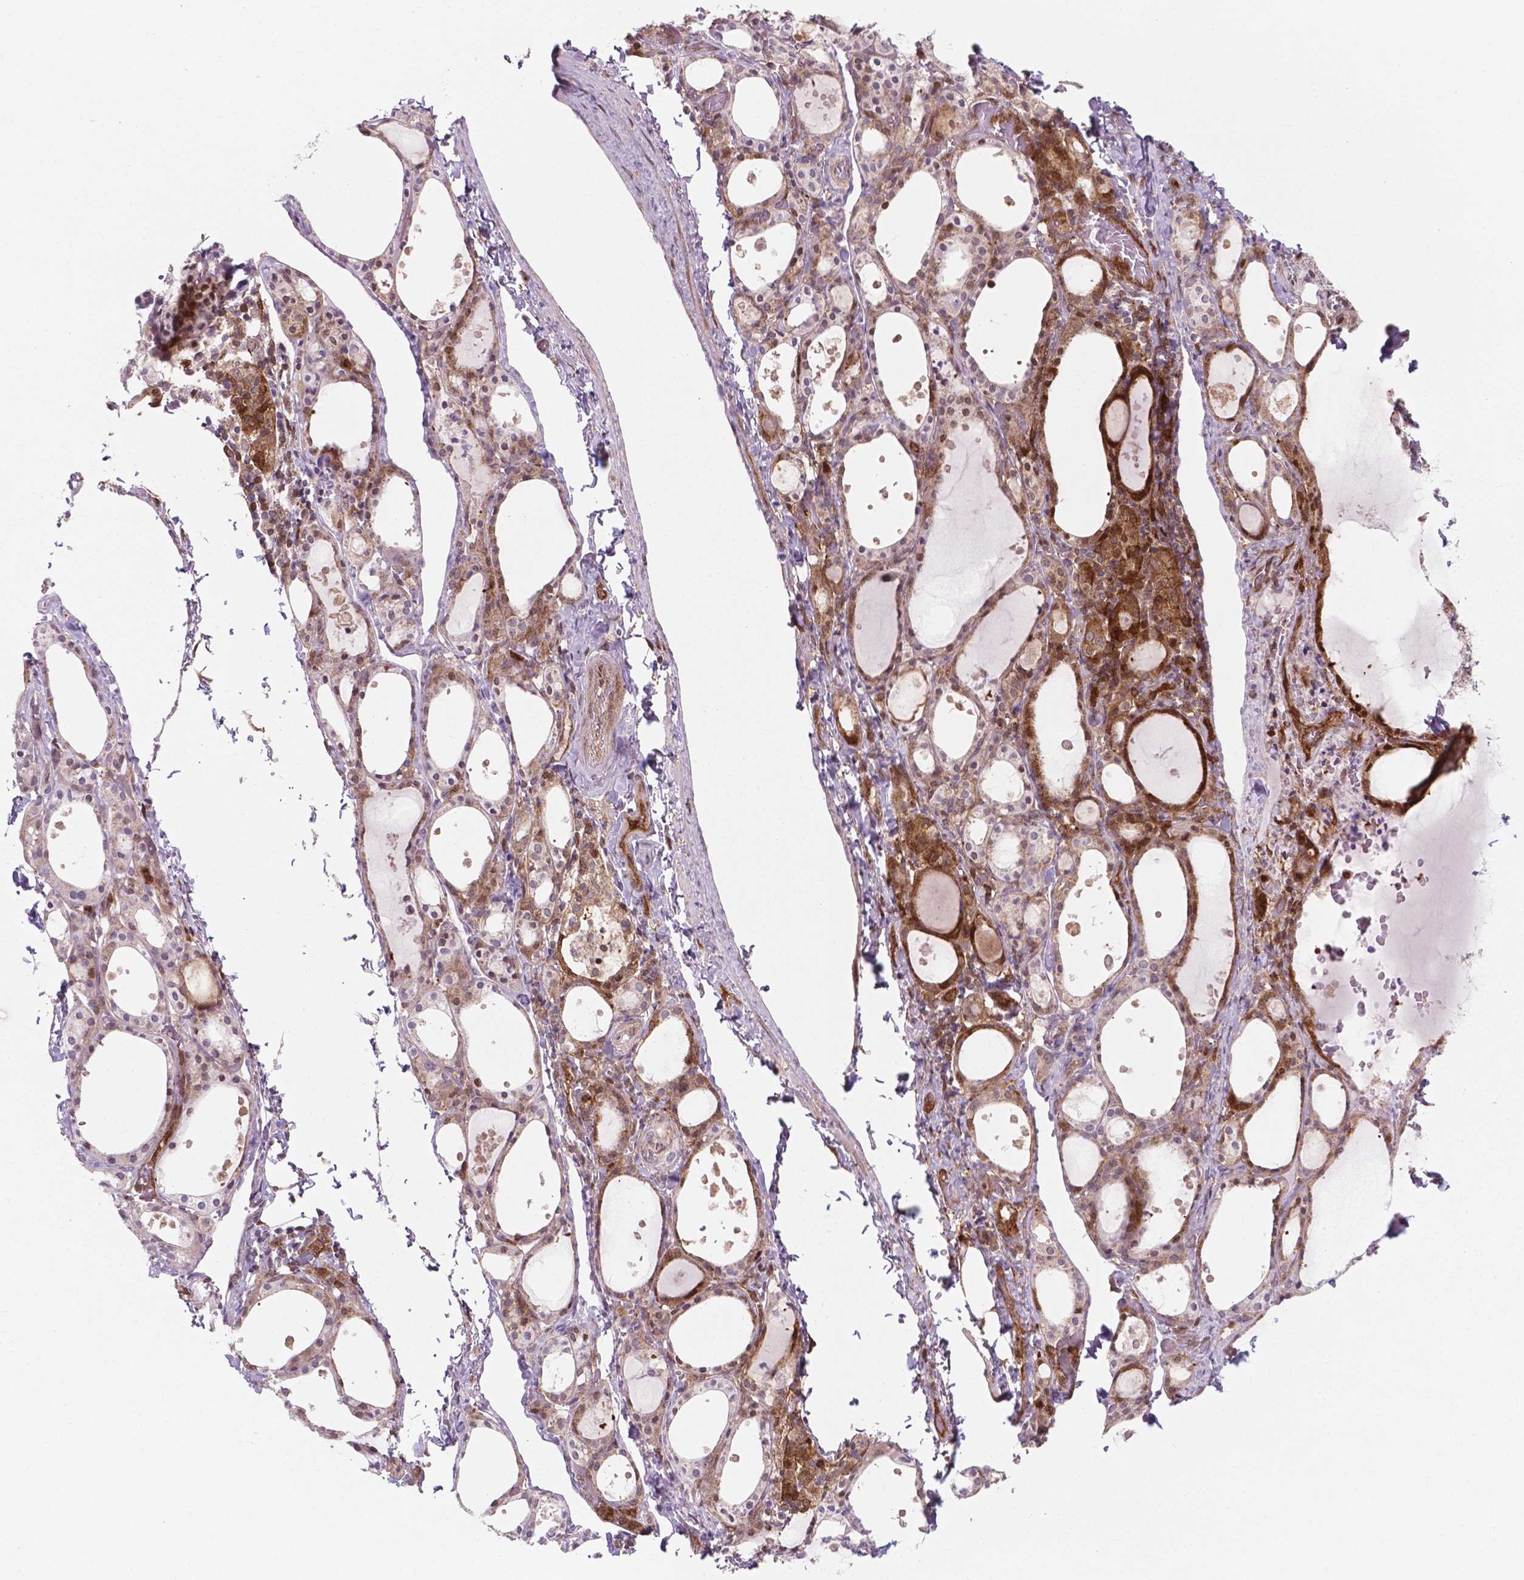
{"staining": {"intensity": "moderate", "quantity": "25%-75%", "location": "cytoplasmic/membranous"}, "tissue": "thyroid gland", "cell_type": "Glandular cells", "image_type": "normal", "snomed": [{"axis": "morphology", "description": "Normal tissue, NOS"}, {"axis": "topography", "description": "Thyroid gland"}], "caption": "Unremarkable thyroid gland exhibits moderate cytoplasmic/membranous staining in about 25%-75% of glandular cells.", "gene": "LDHA", "patient": {"sex": "male", "age": 68}}